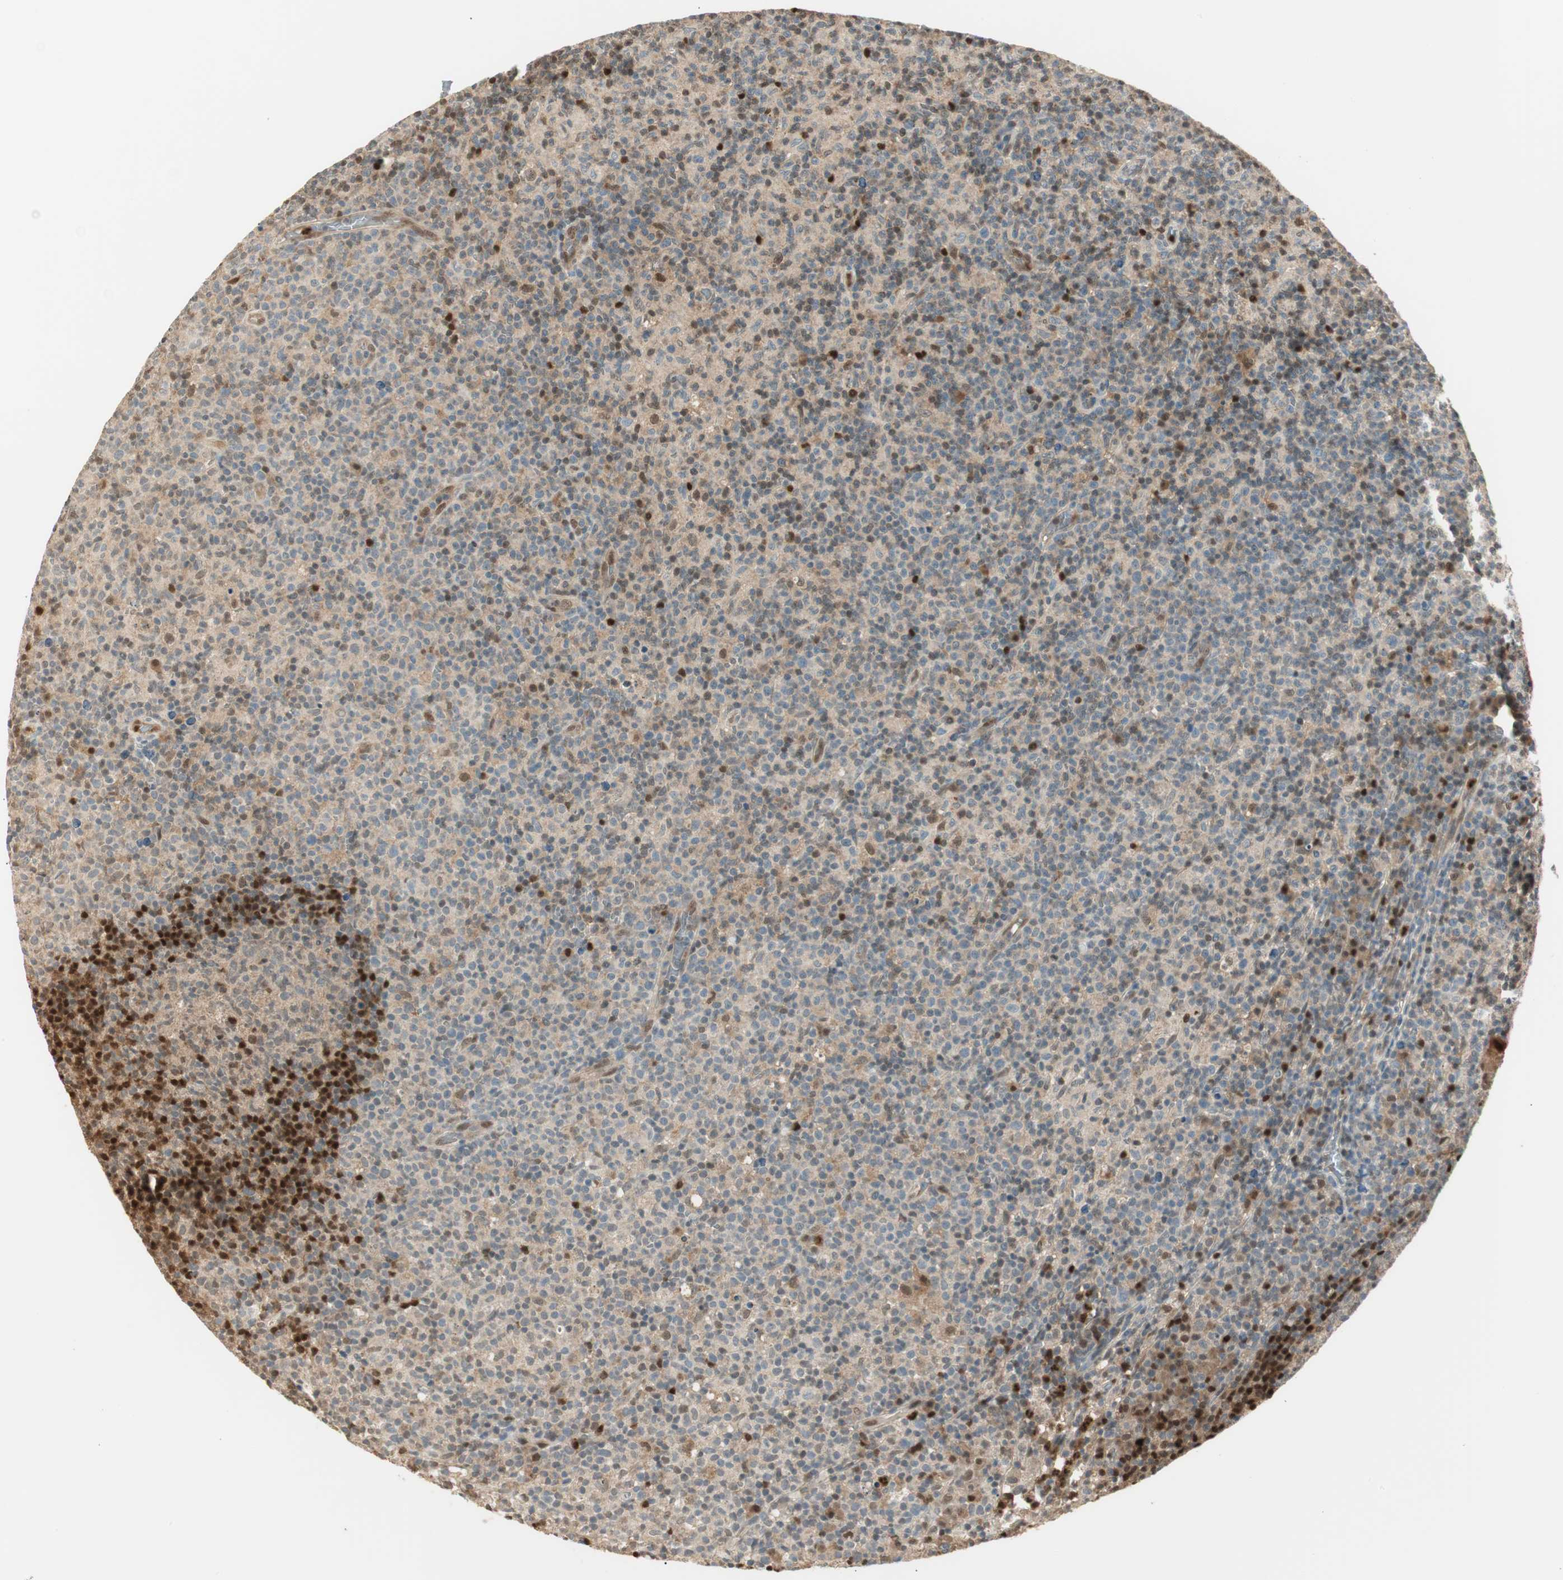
{"staining": {"intensity": "strong", "quantity": "<25%", "location": "nuclear"}, "tissue": "lymph node", "cell_type": "Germinal center cells", "image_type": "normal", "snomed": [{"axis": "morphology", "description": "Normal tissue, NOS"}, {"axis": "morphology", "description": "Inflammation, NOS"}, {"axis": "topography", "description": "Lymph node"}], "caption": "Immunohistochemistry (DAB (3,3'-diaminobenzidine)) staining of benign lymph node reveals strong nuclear protein expression in about <25% of germinal center cells. Nuclei are stained in blue.", "gene": "LTA4H", "patient": {"sex": "male", "age": 55}}